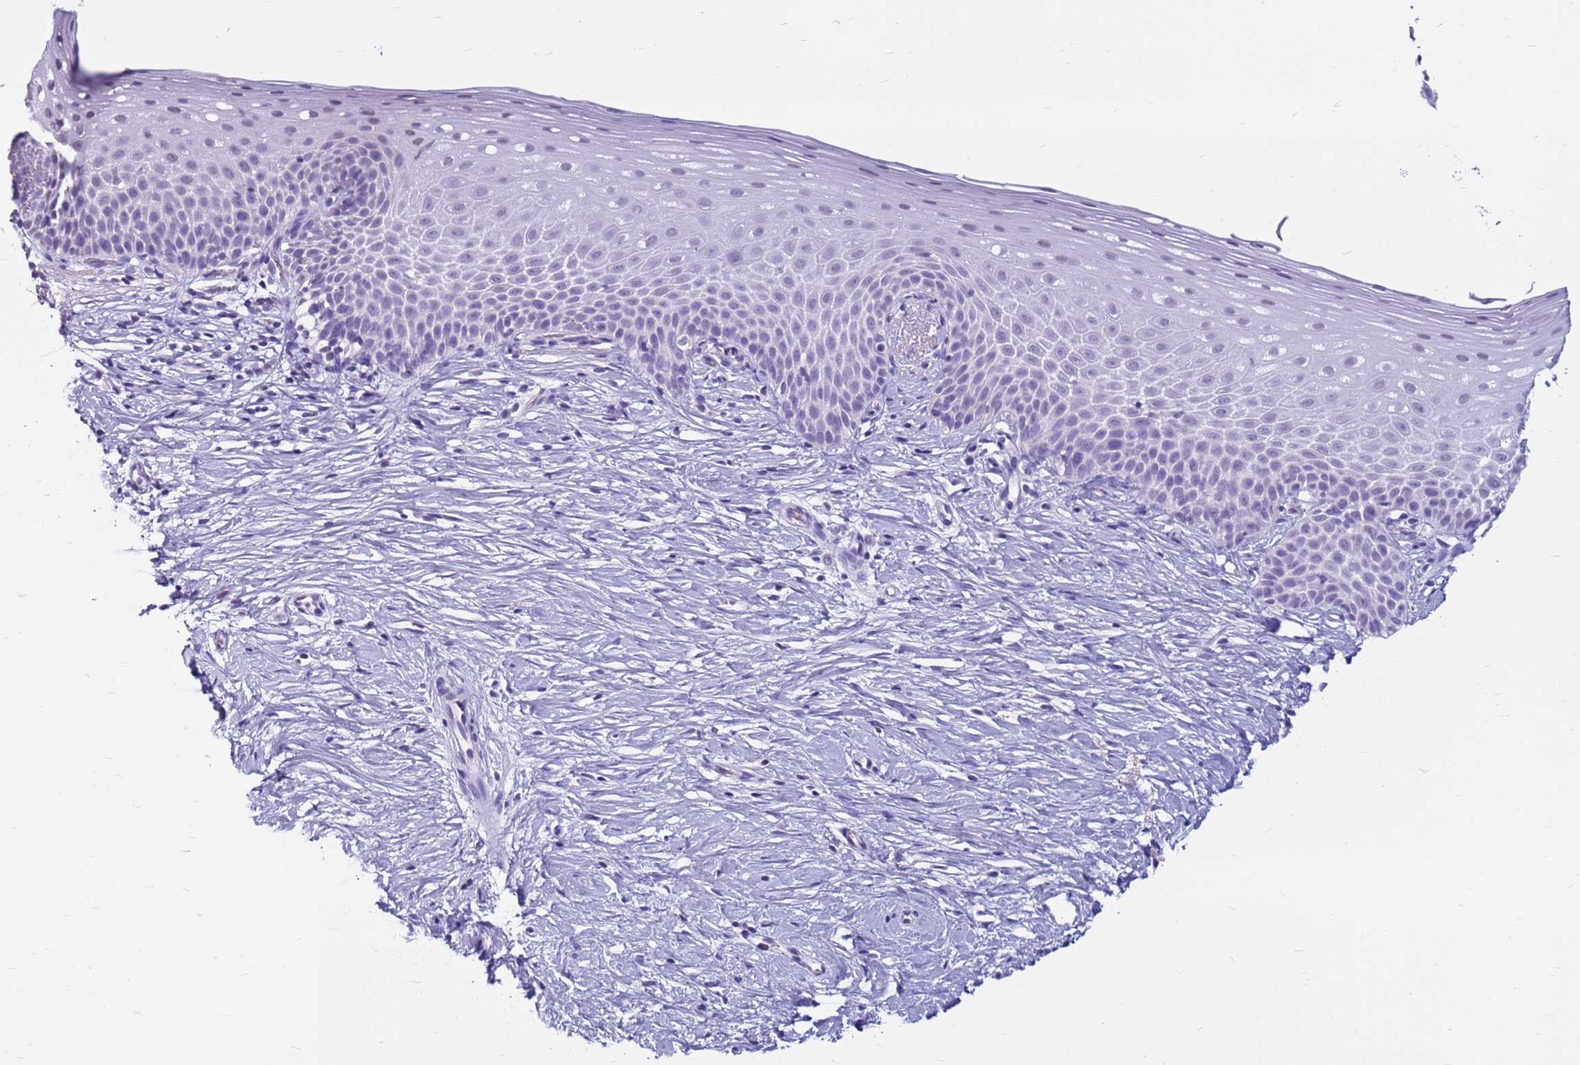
{"staining": {"intensity": "negative", "quantity": "none", "location": "none"}, "tissue": "cervix", "cell_type": "Glandular cells", "image_type": "normal", "snomed": [{"axis": "morphology", "description": "Normal tissue, NOS"}, {"axis": "topography", "description": "Cervix"}], "caption": "IHC histopathology image of benign cervix: cervix stained with DAB demonstrates no significant protein staining in glandular cells. The staining was performed using DAB to visualize the protein expression in brown, while the nuclei were stained in blue with hematoxylin (Magnification: 20x).", "gene": "CDK2AP2", "patient": {"sex": "female", "age": 57}}